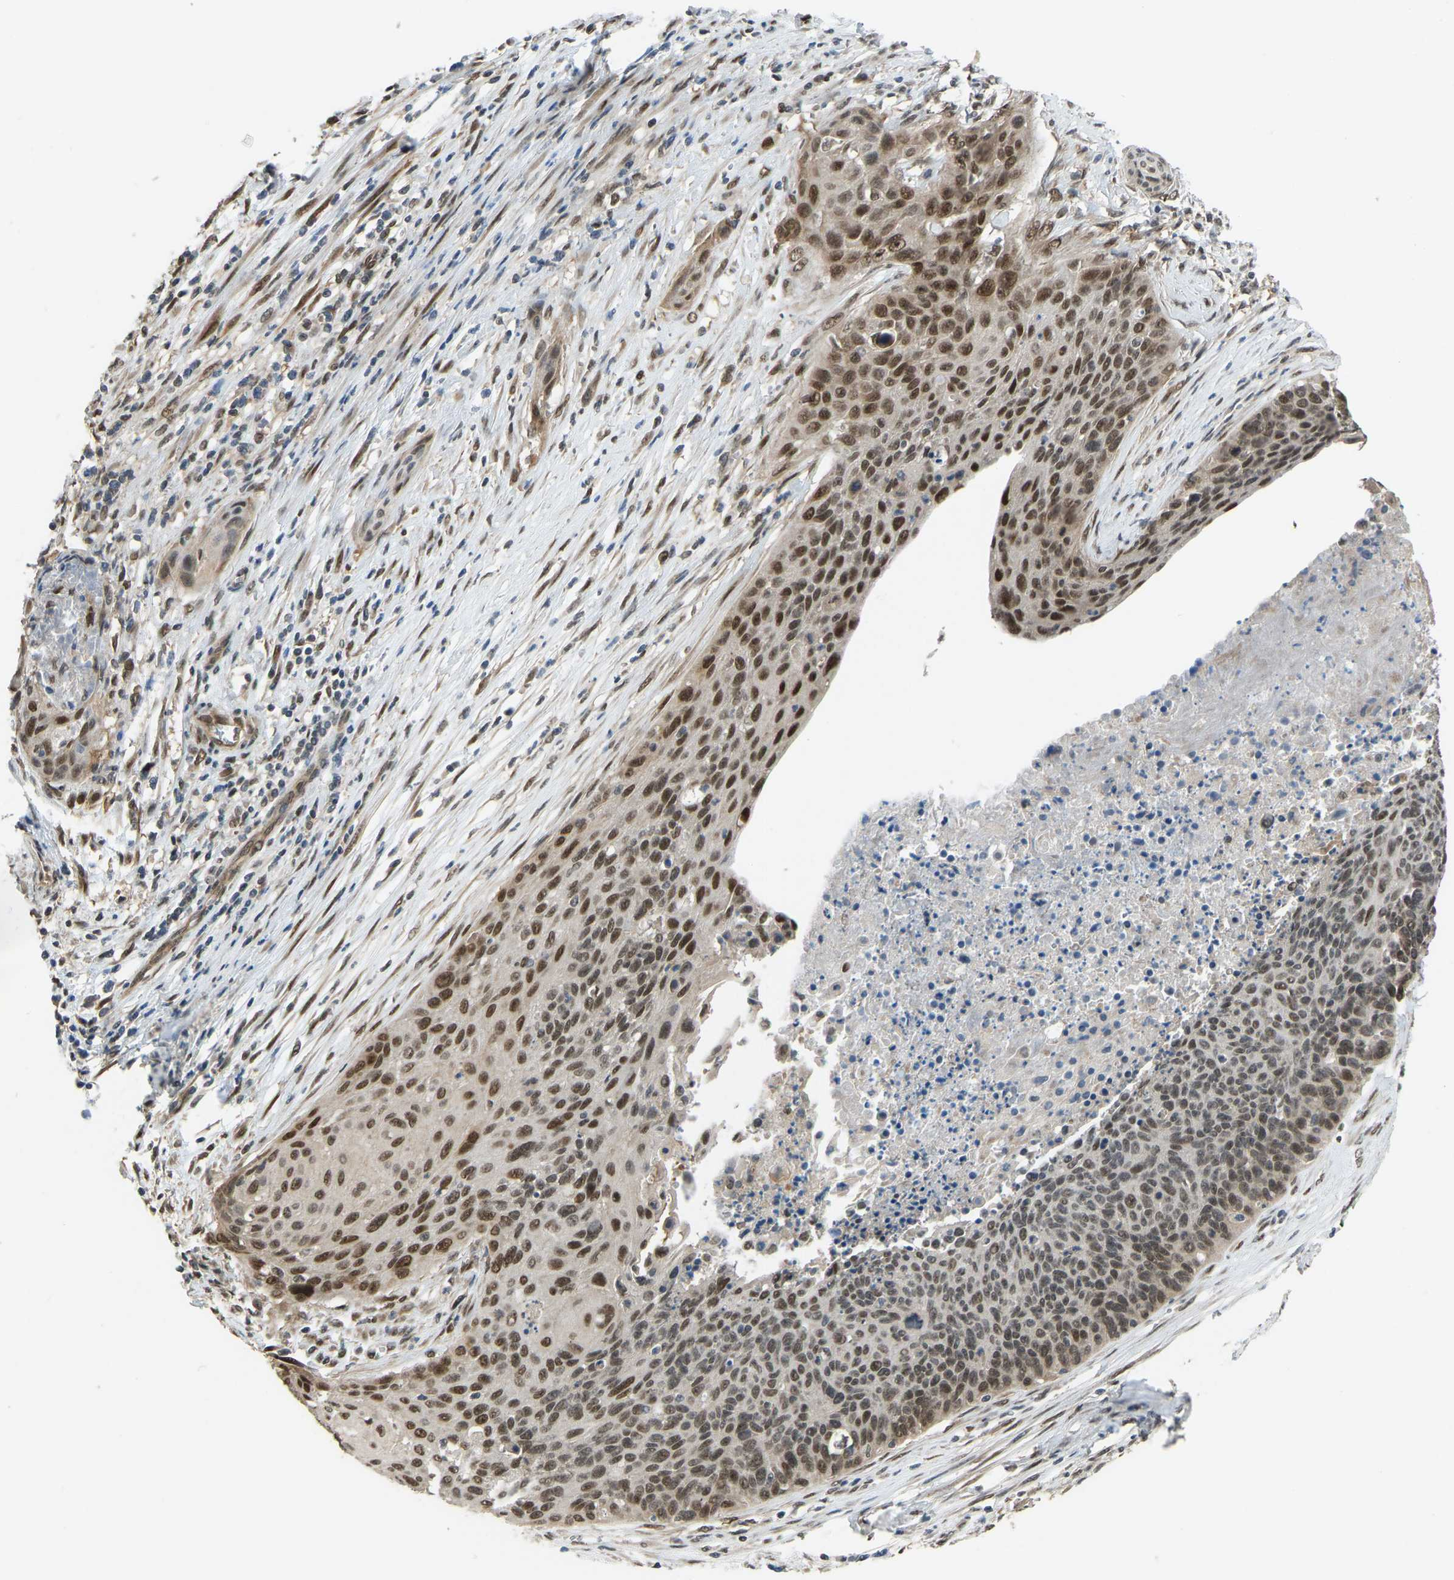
{"staining": {"intensity": "strong", "quantity": "25%-75%", "location": "nuclear"}, "tissue": "cervical cancer", "cell_type": "Tumor cells", "image_type": "cancer", "snomed": [{"axis": "morphology", "description": "Squamous cell carcinoma, NOS"}, {"axis": "topography", "description": "Cervix"}], "caption": "Immunohistochemical staining of human cervical squamous cell carcinoma exhibits high levels of strong nuclear protein positivity in about 25%-75% of tumor cells.", "gene": "KPNA6", "patient": {"sex": "female", "age": 55}}